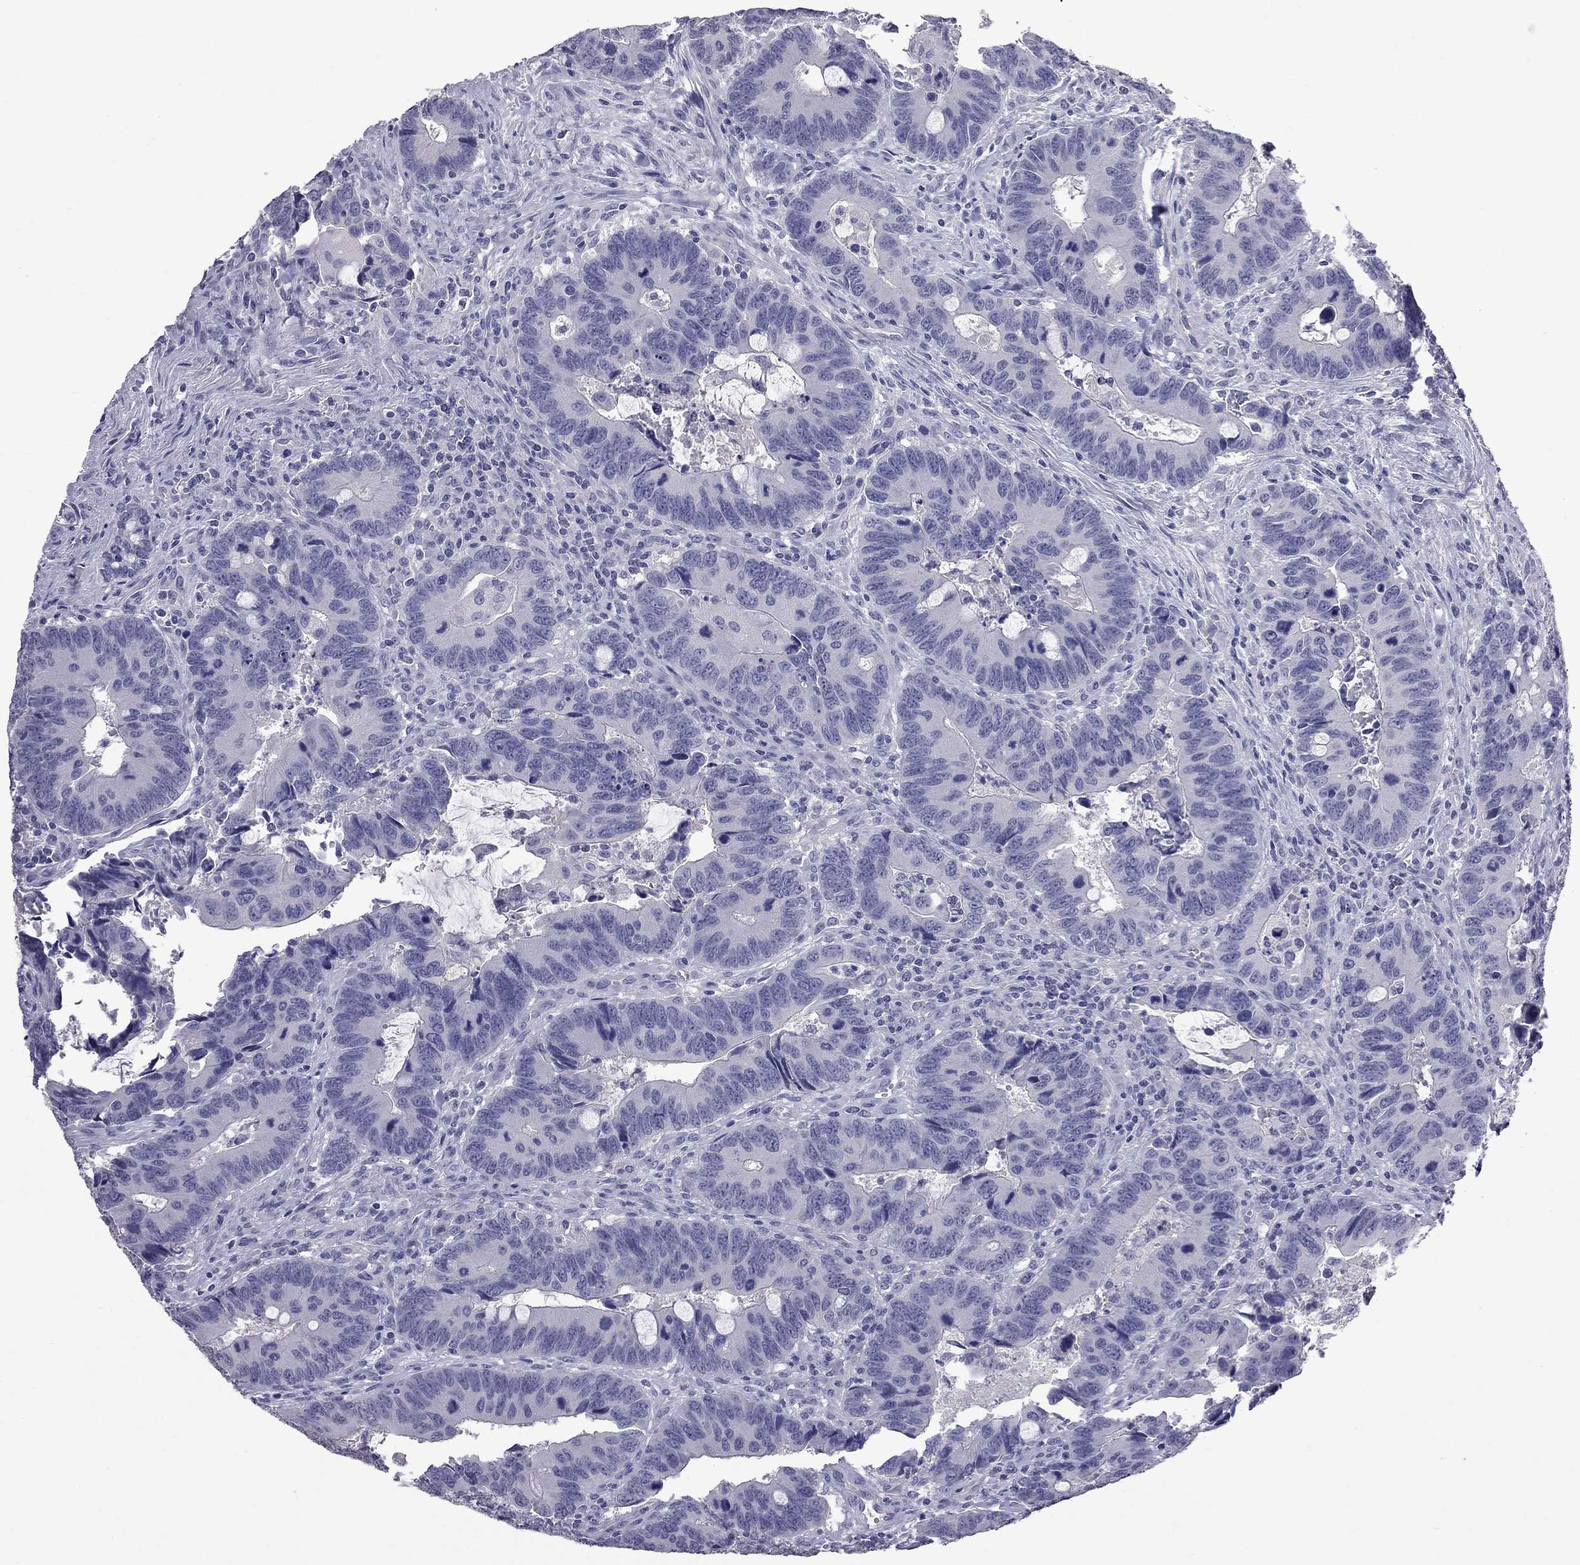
{"staining": {"intensity": "negative", "quantity": "none", "location": "none"}, "tissue": "colorectal cancer", "cell_type": "Tumor cells", "image_type": "cancer", "snomed": [{"axis": "morphology", "description": "Adenocarcinoma, NOS"}, {"axis": "topography", "description": "Rectum"}], "caption": "Tumor cells are negative for brown protein staining in colorectal cancer. (DAB (3,3'-diaminobenzidine) immunohistochemistry (IHC), high magnification).", "gene": "CFAP91", "patient": {"sex": "male", "age": 67}}